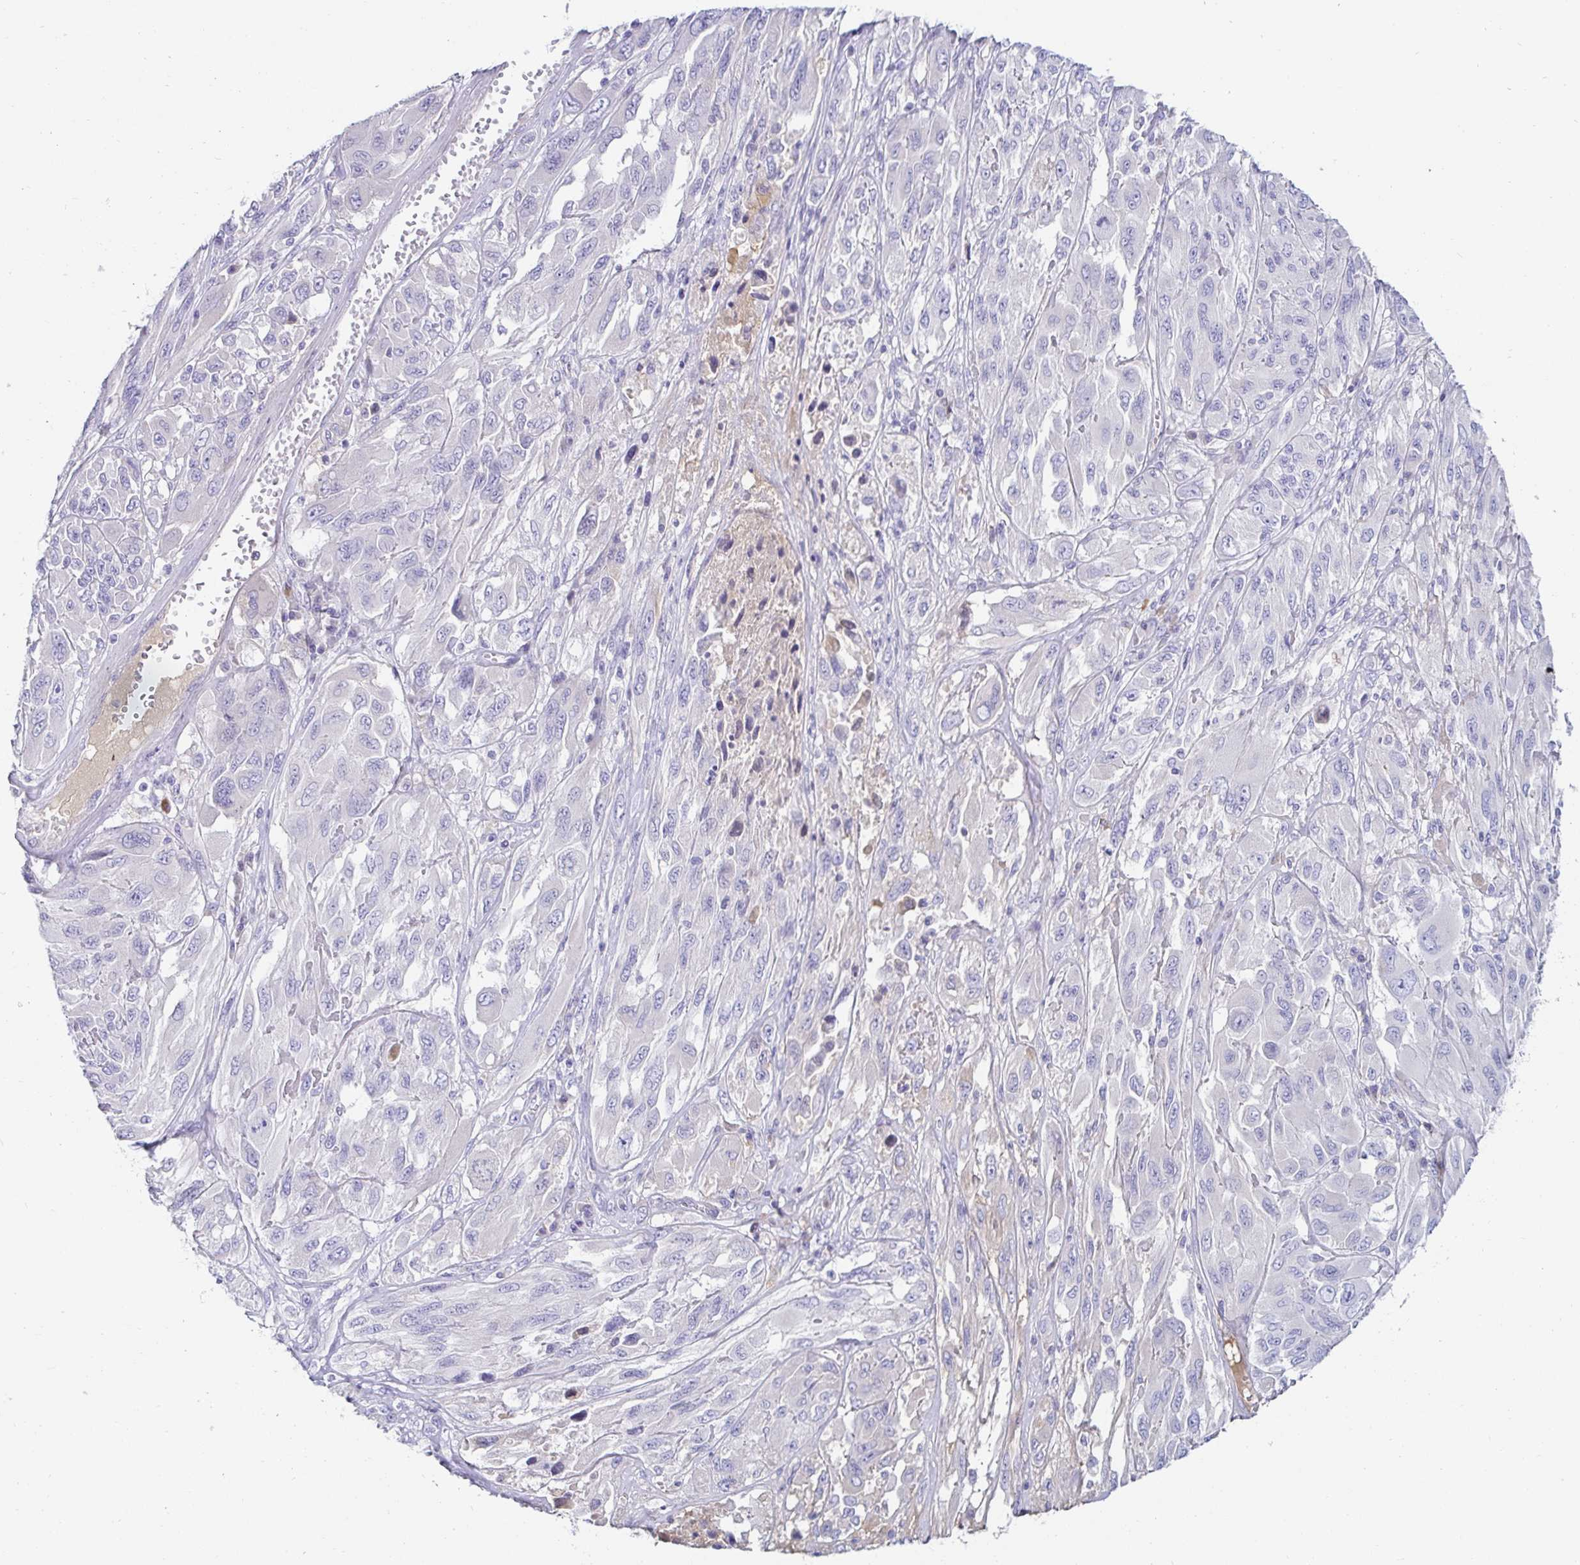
{"staining": {"intensity": "negative", "quantity": "none", "location": "none"}, "tissue": "melanoma", "cell_type": "Tumor cells", "image_type": "cancer", "snomed": [{"axis": "morphology", "description": "Malignant melanoma, NOS"}, {"axis": "topography", "description": "Skin"}], "caption": "Image shows no significant protein positivity in tumor cells of melanoma.", "gene": "C4orf17", "patient": {"sex": "female", "age": 91}}